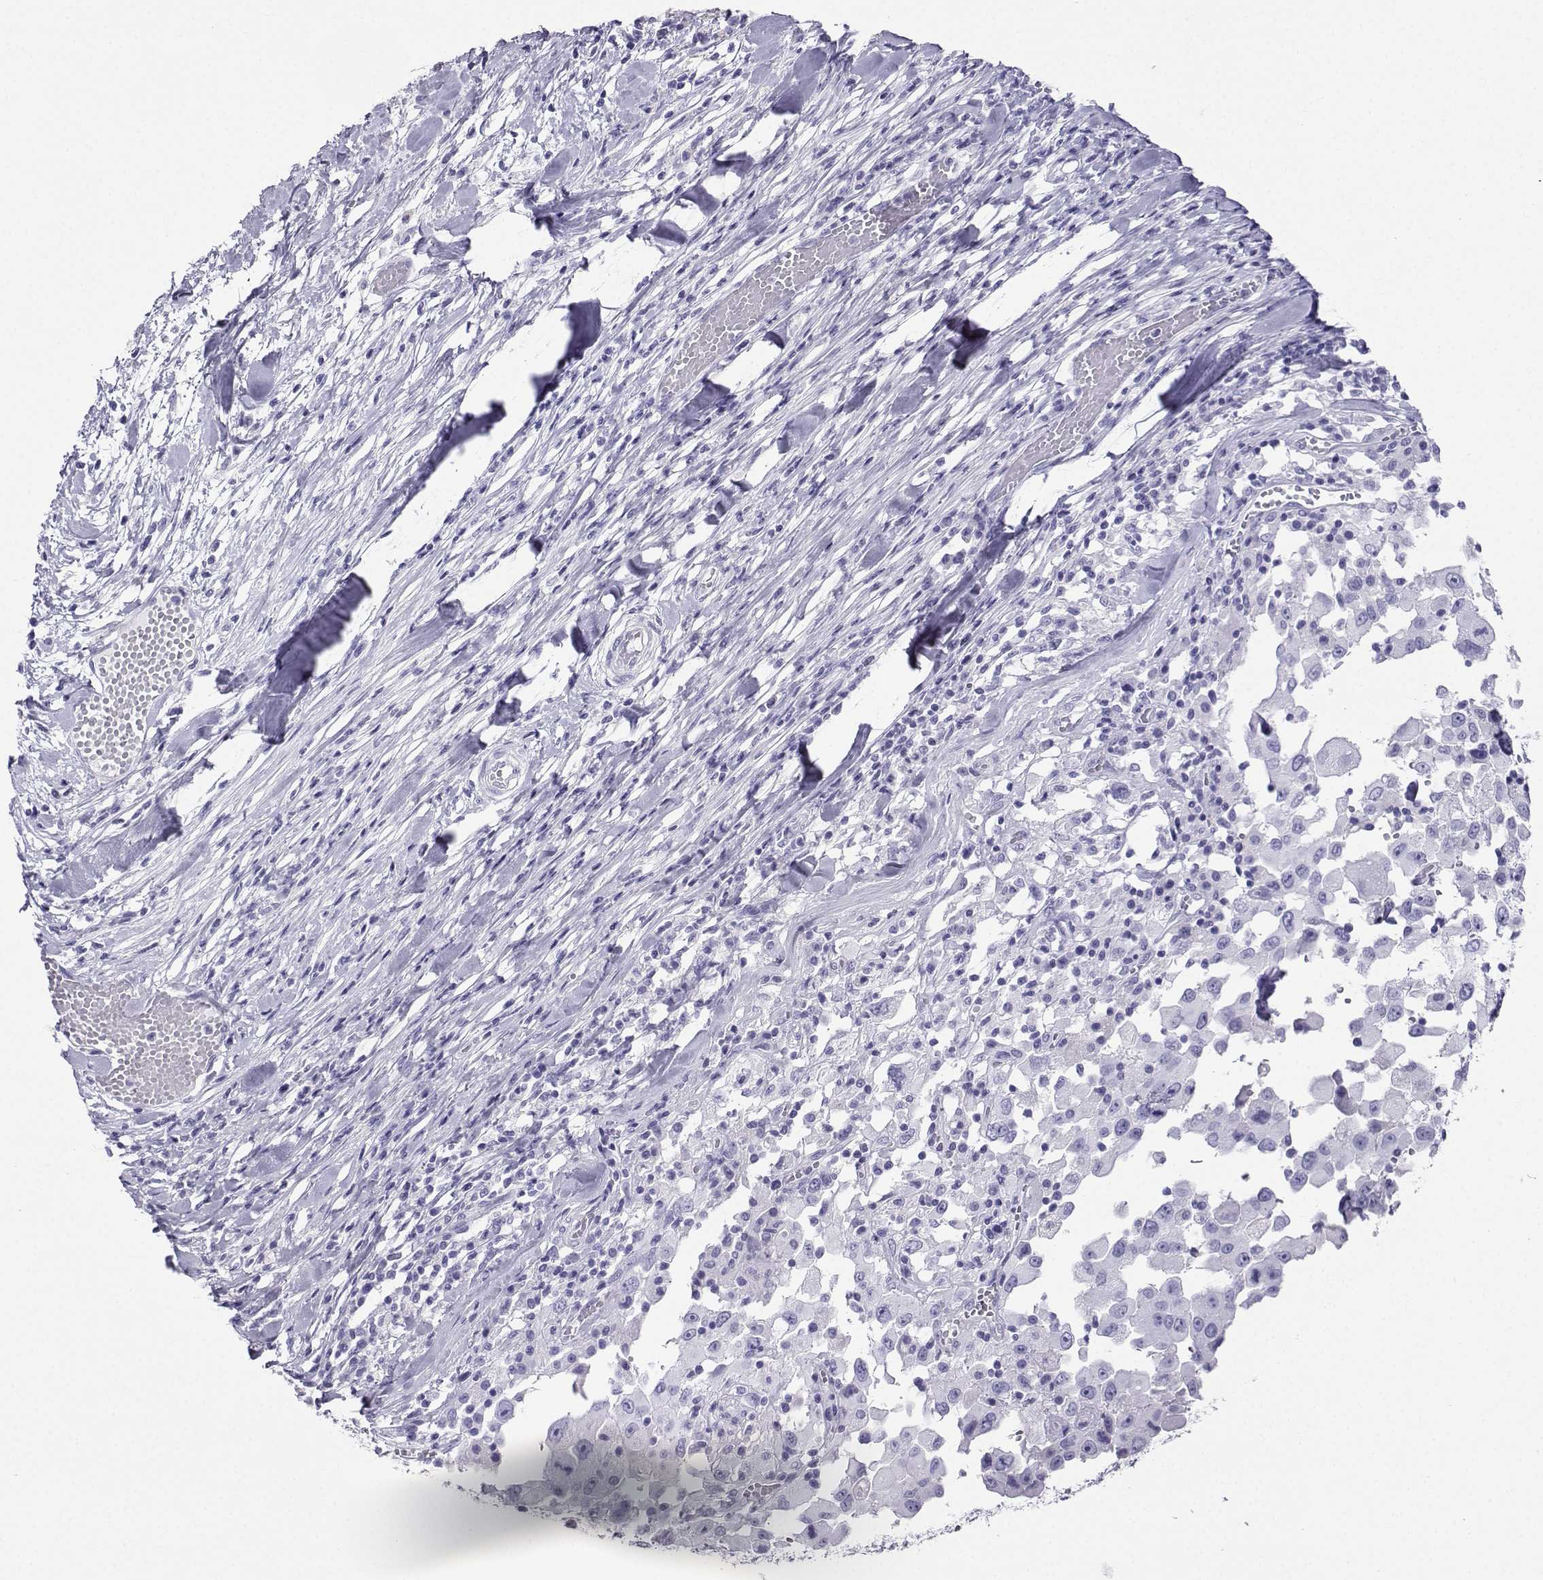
{"staining": {"intensity": "negative", "quantity": "none", "location": "none"}, "tissue": "melanoma", "cell_type": "Tumor cells", "image_type": "cancer", "snomed": [{"axis": "morphology", "description": "Malignant melanoma, Metastatic site"}, {"axis": "topography", "description": "Lymph node"}], "caption": "This is a micrograph of immunohistochemistry staining of melanoma, which shows no expression in tumor cells.", "gene": "CD109", "patient": {"sex": "male", "age": 50}}